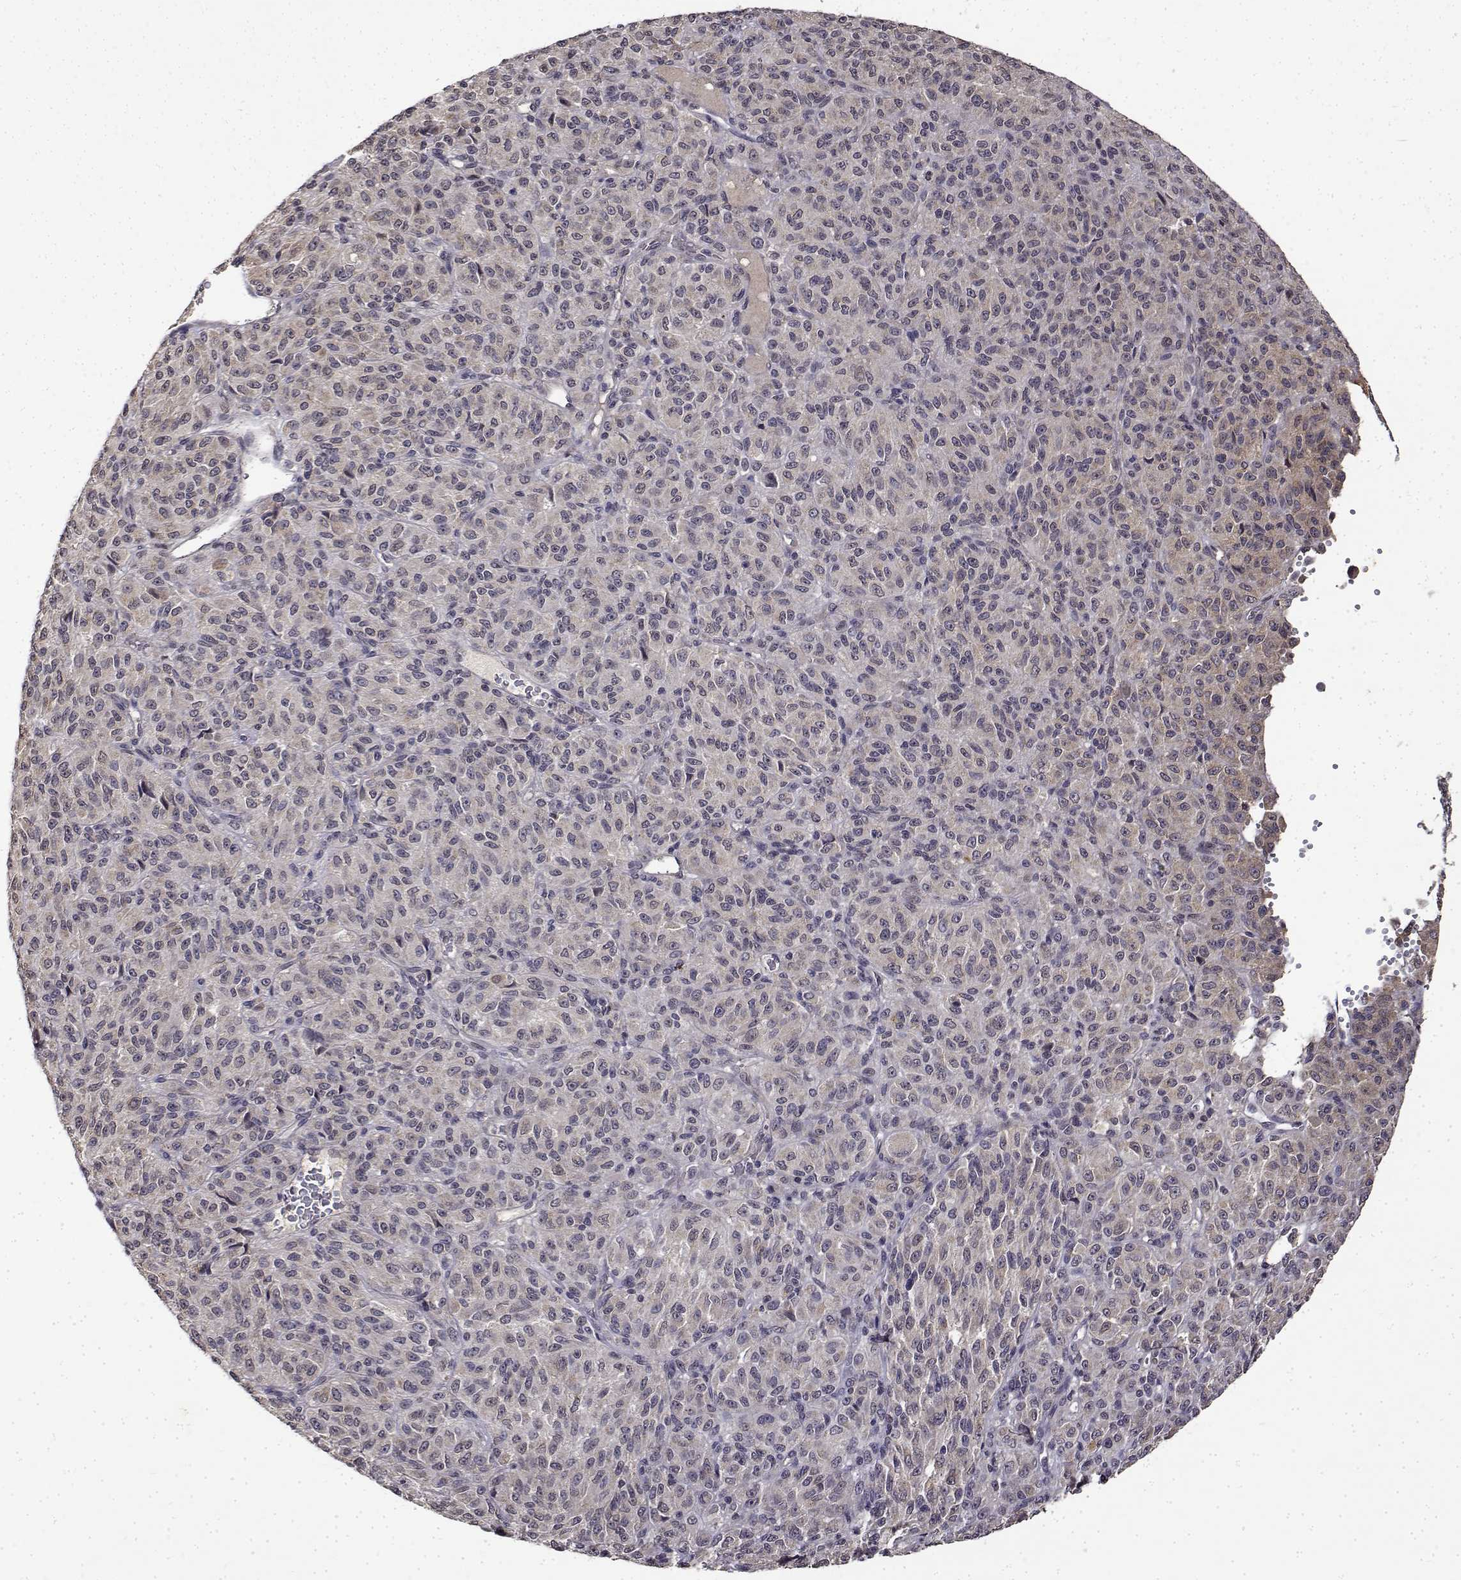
{"staining": {"intensity": "weak", "quantity": "<25%", "location": "cytoplasmic/membranous"}, "tissue": "melanoma", "cell_type": "Tumor cells", "image_type": "cancer", "snomed": [{"axis": "morphology", "description": "Malignant melanoma, Metastatic site"}, {"axis": "topography", "description": "Brain"}], "caption": "An image of malignant melanoma (metastatic site) stained for a protein demonstrates no brown staining in tumor cells. (Stains: DAB (3,3'-diaminobenzidine) IHC with hematoxylin counter stain, Microscopy: brightfield microscopy at high magnification).", "gene": "BDNF", "patient": {"sex": "female", "age": 56}}